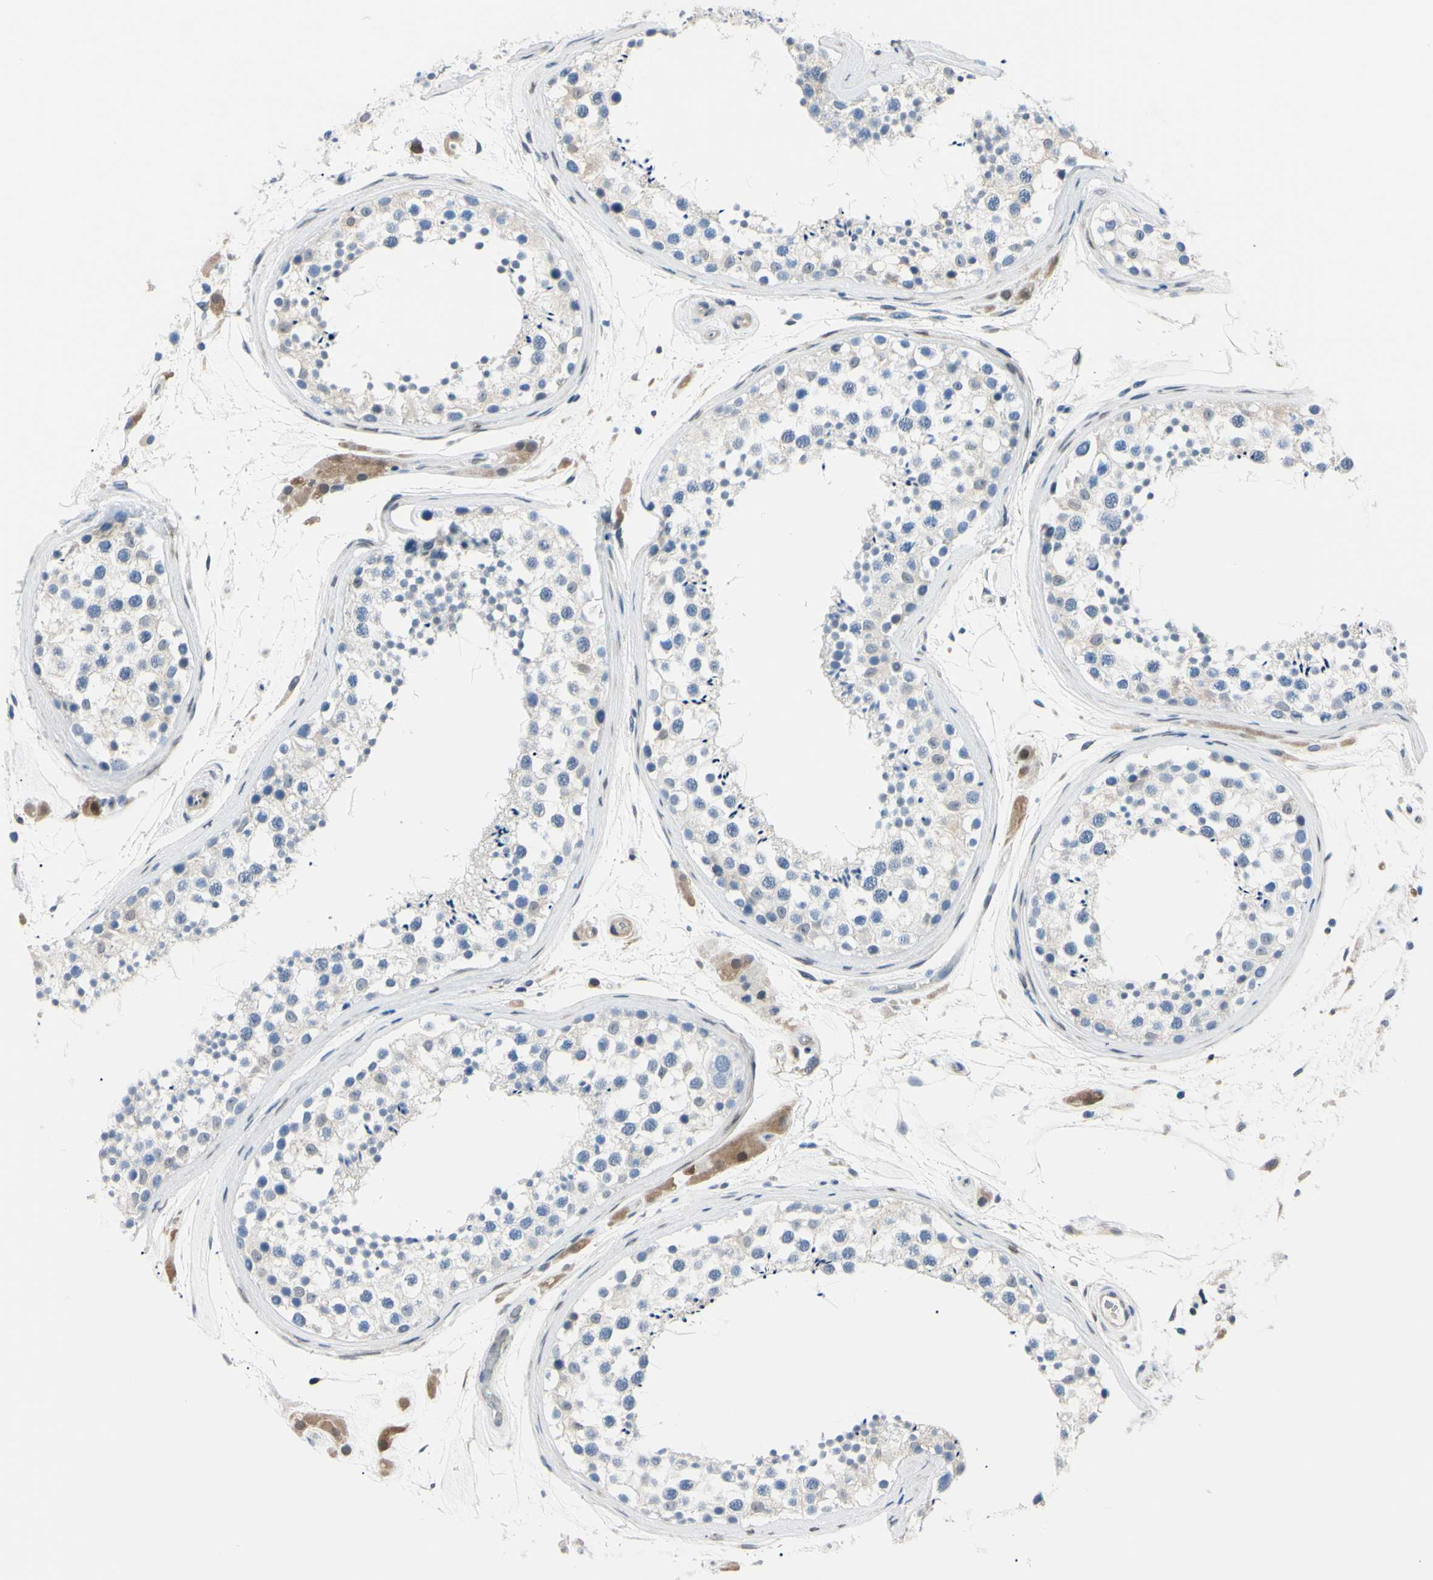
{"staining": {"intensity": "weak", "quantity": "25%-75%", "location": "cytoplasmic/membranous"}, "tissue": "testis", "cell_type": "Cells in seminiferous ducts", "image_type": "normal", "snomed": [{"axis": "morphology", "description": "Normal tissue, NOS"}, {"axis": "topography", "description": "Testis"}], "caption": "Cells in seminiferous ducts reveal low levels of weak cytoplasmic/membranous expression in approximately 25%-75% of cells in benign testis.", "gene": "NOL3", "patient": {"sex": "male", "age": 46}}